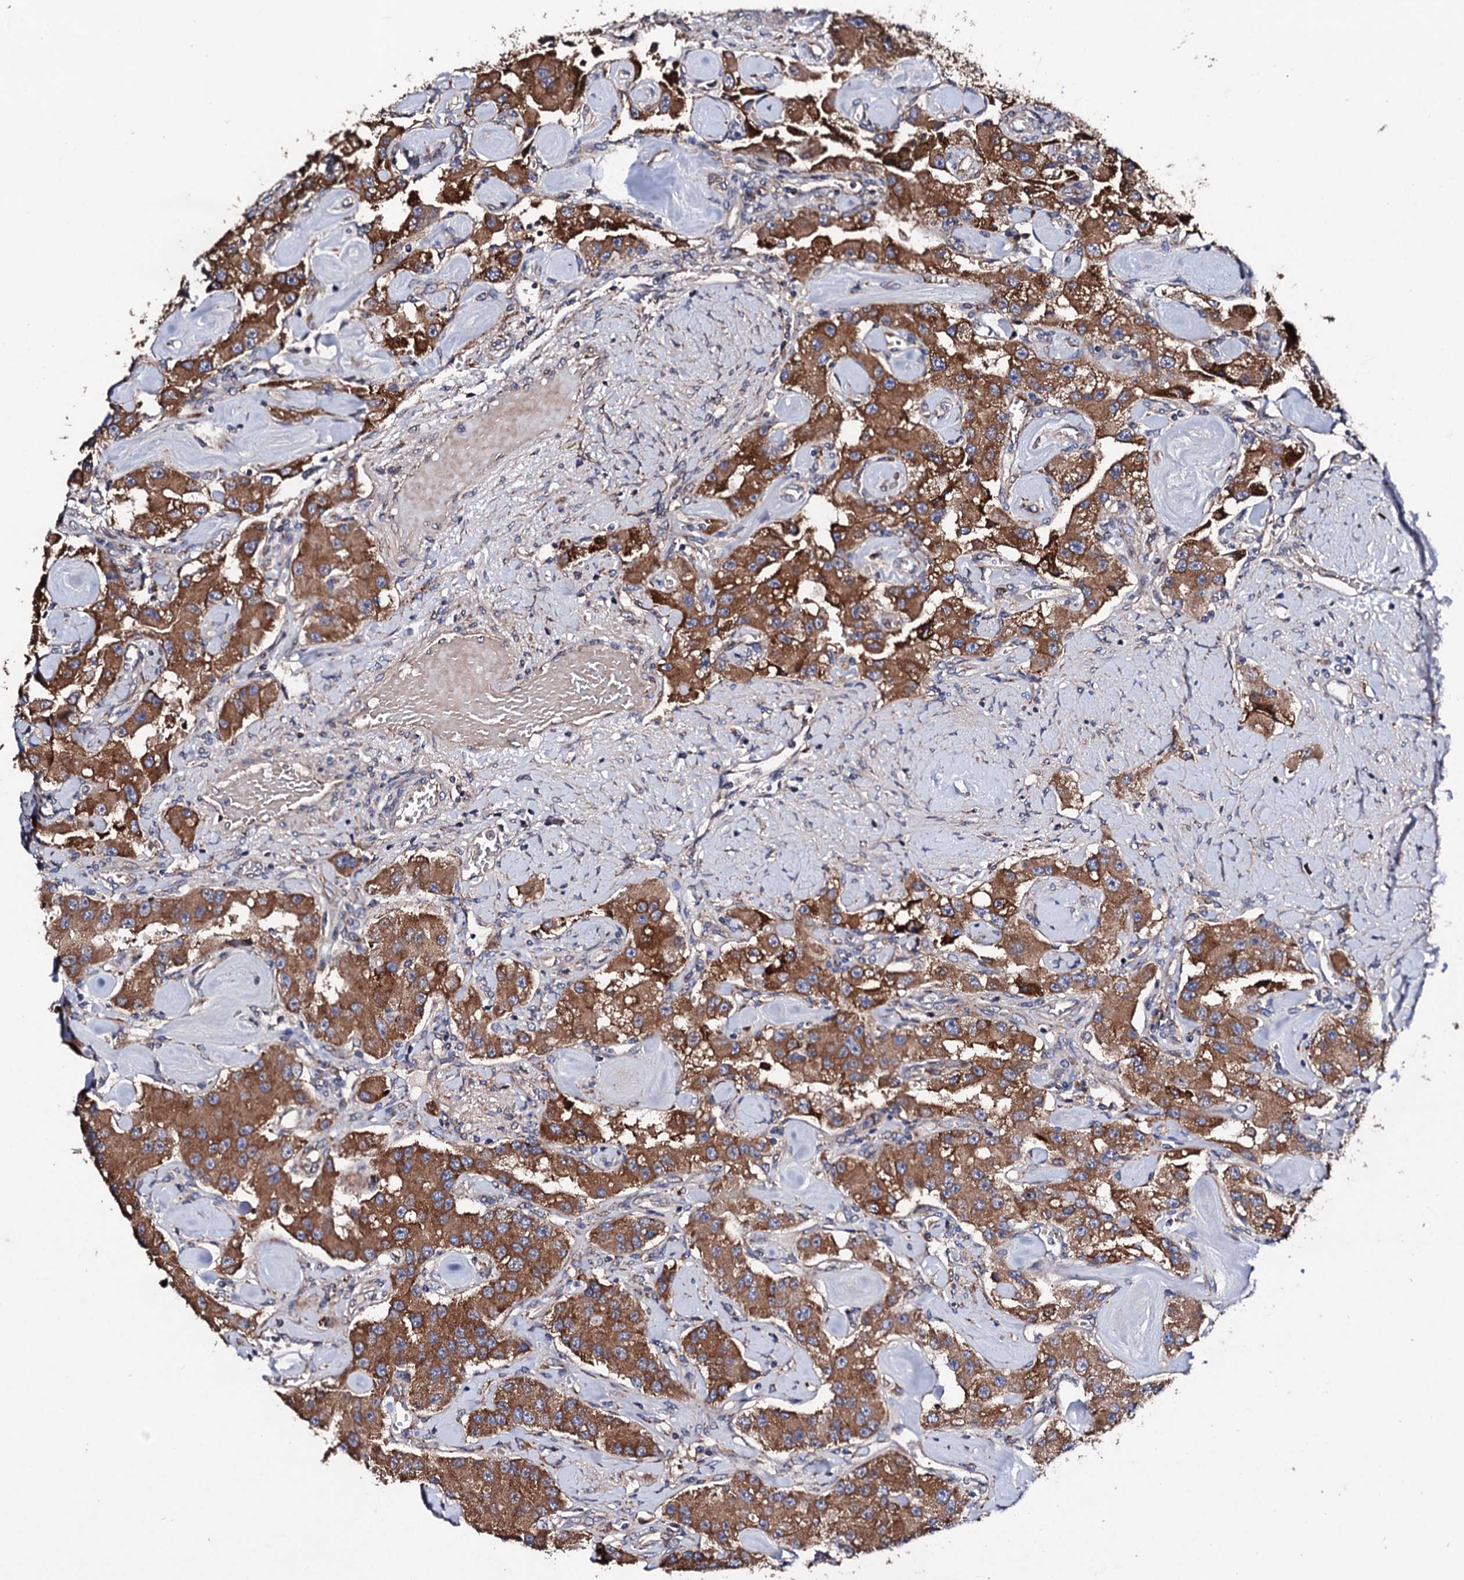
{"staining": {"intensity": "strong", "quantity": ">75%", "location": "cytoplasmic/membranous"}, "tissue": "carcinoid", "cell_type": "Tumor cells", "image_type": "cancer", "snomed": [{"axis": "morphology", "description": "Carcinoid, malignant, NOS"}, {"axis": "topography", "description": "Pancreas"}], "caption": "Carcinoid stained for a protein shows strong cytoplasmic/membranous positivity in tumor cells. (Stains: DAB (3,3'-diaminobenzidine) in brown, nuclei in blue, Microscopy: brightfield microscopy at high magnification).", "gene": "LIPT2", "patient": {"sex": "male", "age": 41}}